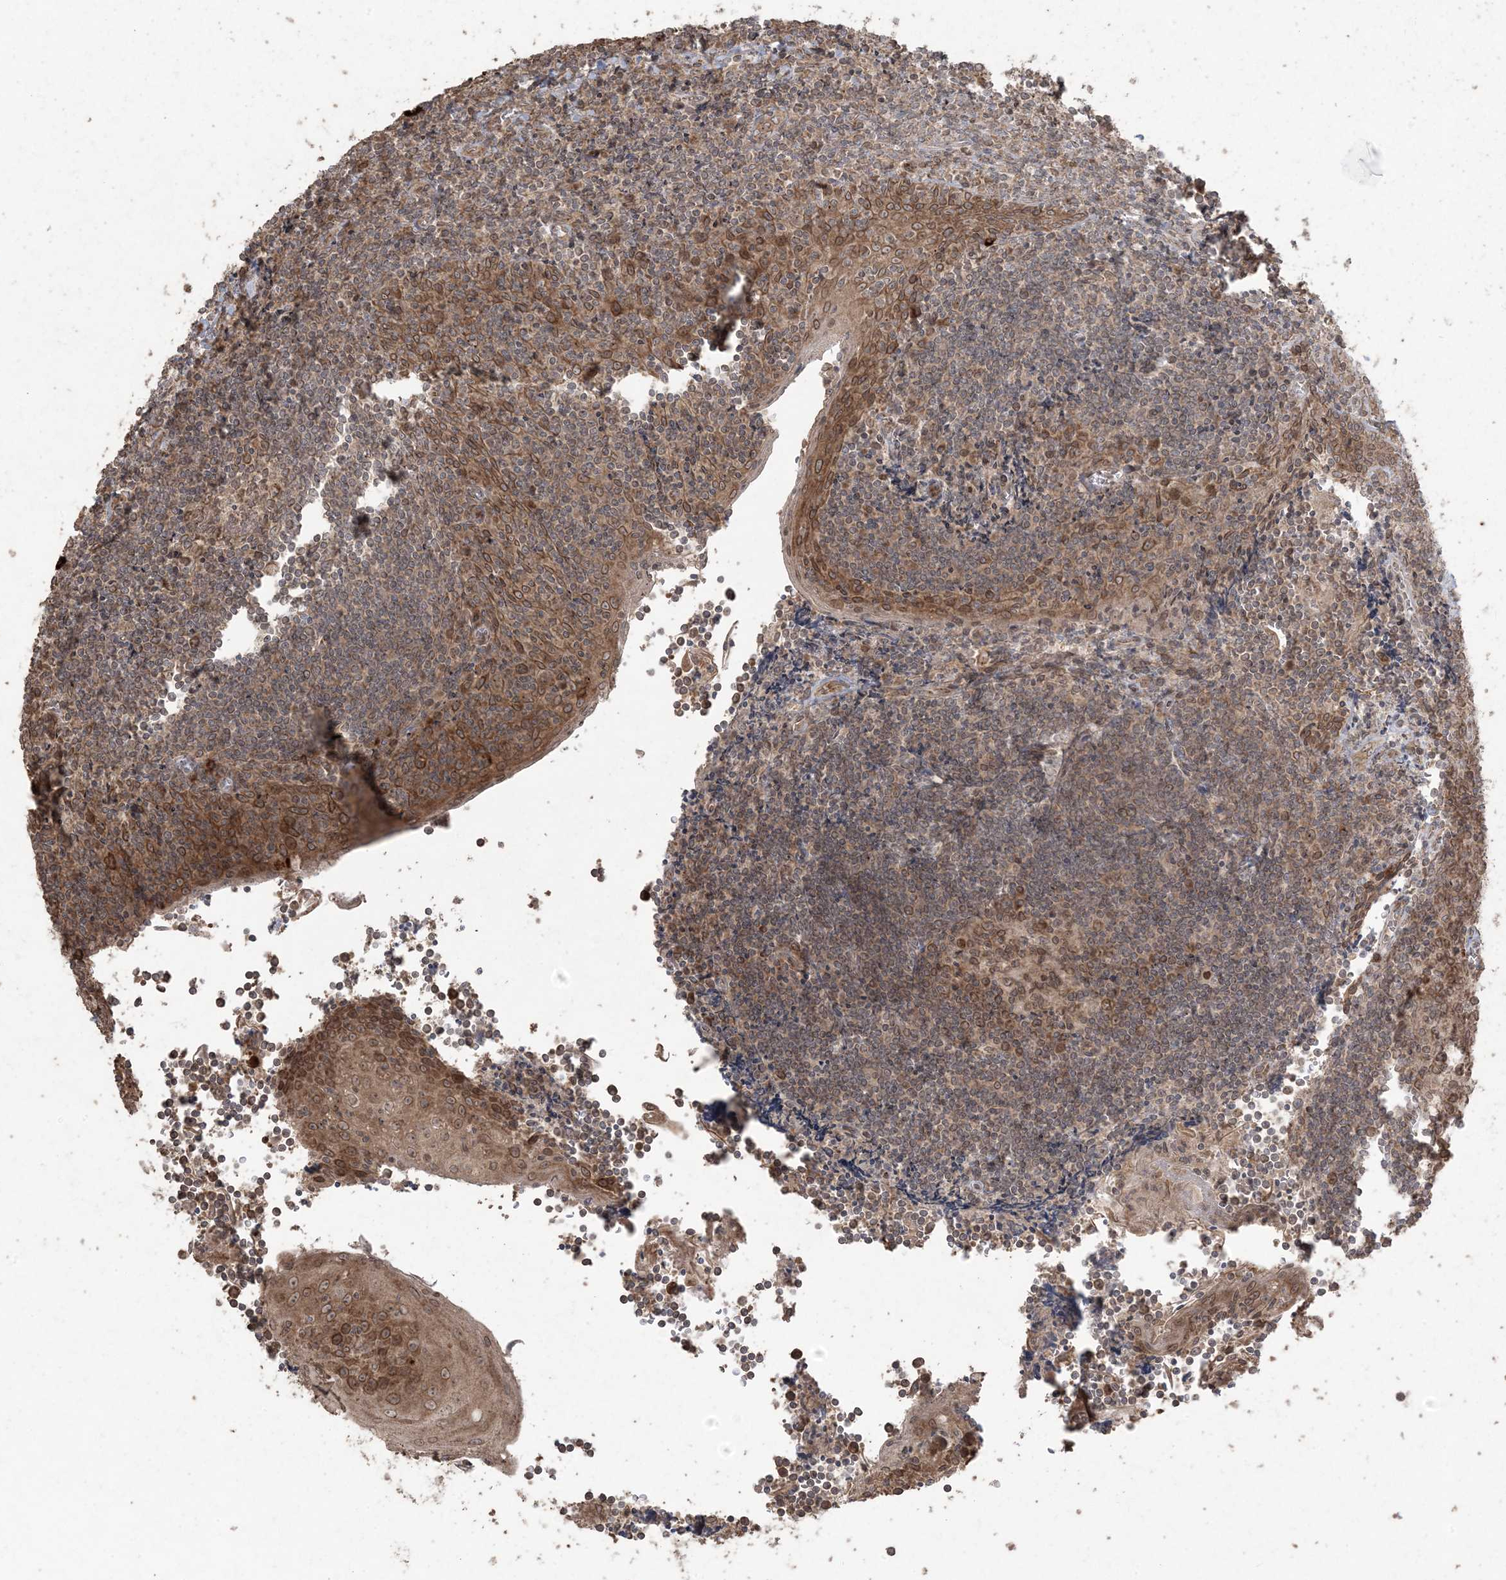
{"staining": {"intensity": "moderate", "quantity": ">75%", "location": "cytoplasmic/membranous"}, "tissue": "tonsil", "cell_type": "Germinal center cells", "image_type": "normal", "snomed": [{"axis": "morphology", "description": "Normal tissue, NOS"}, {"axis": "topography", "description": "Tonsil"}], "caption": "About >75% of germinal center cells in unremarkable human tonsil show moderate cytoplasmic/membranous protein staining as visualized by brown immunohistochemical staining.", "gene": "DDX19B", "patient": {"sex": "male", "age": 27}}